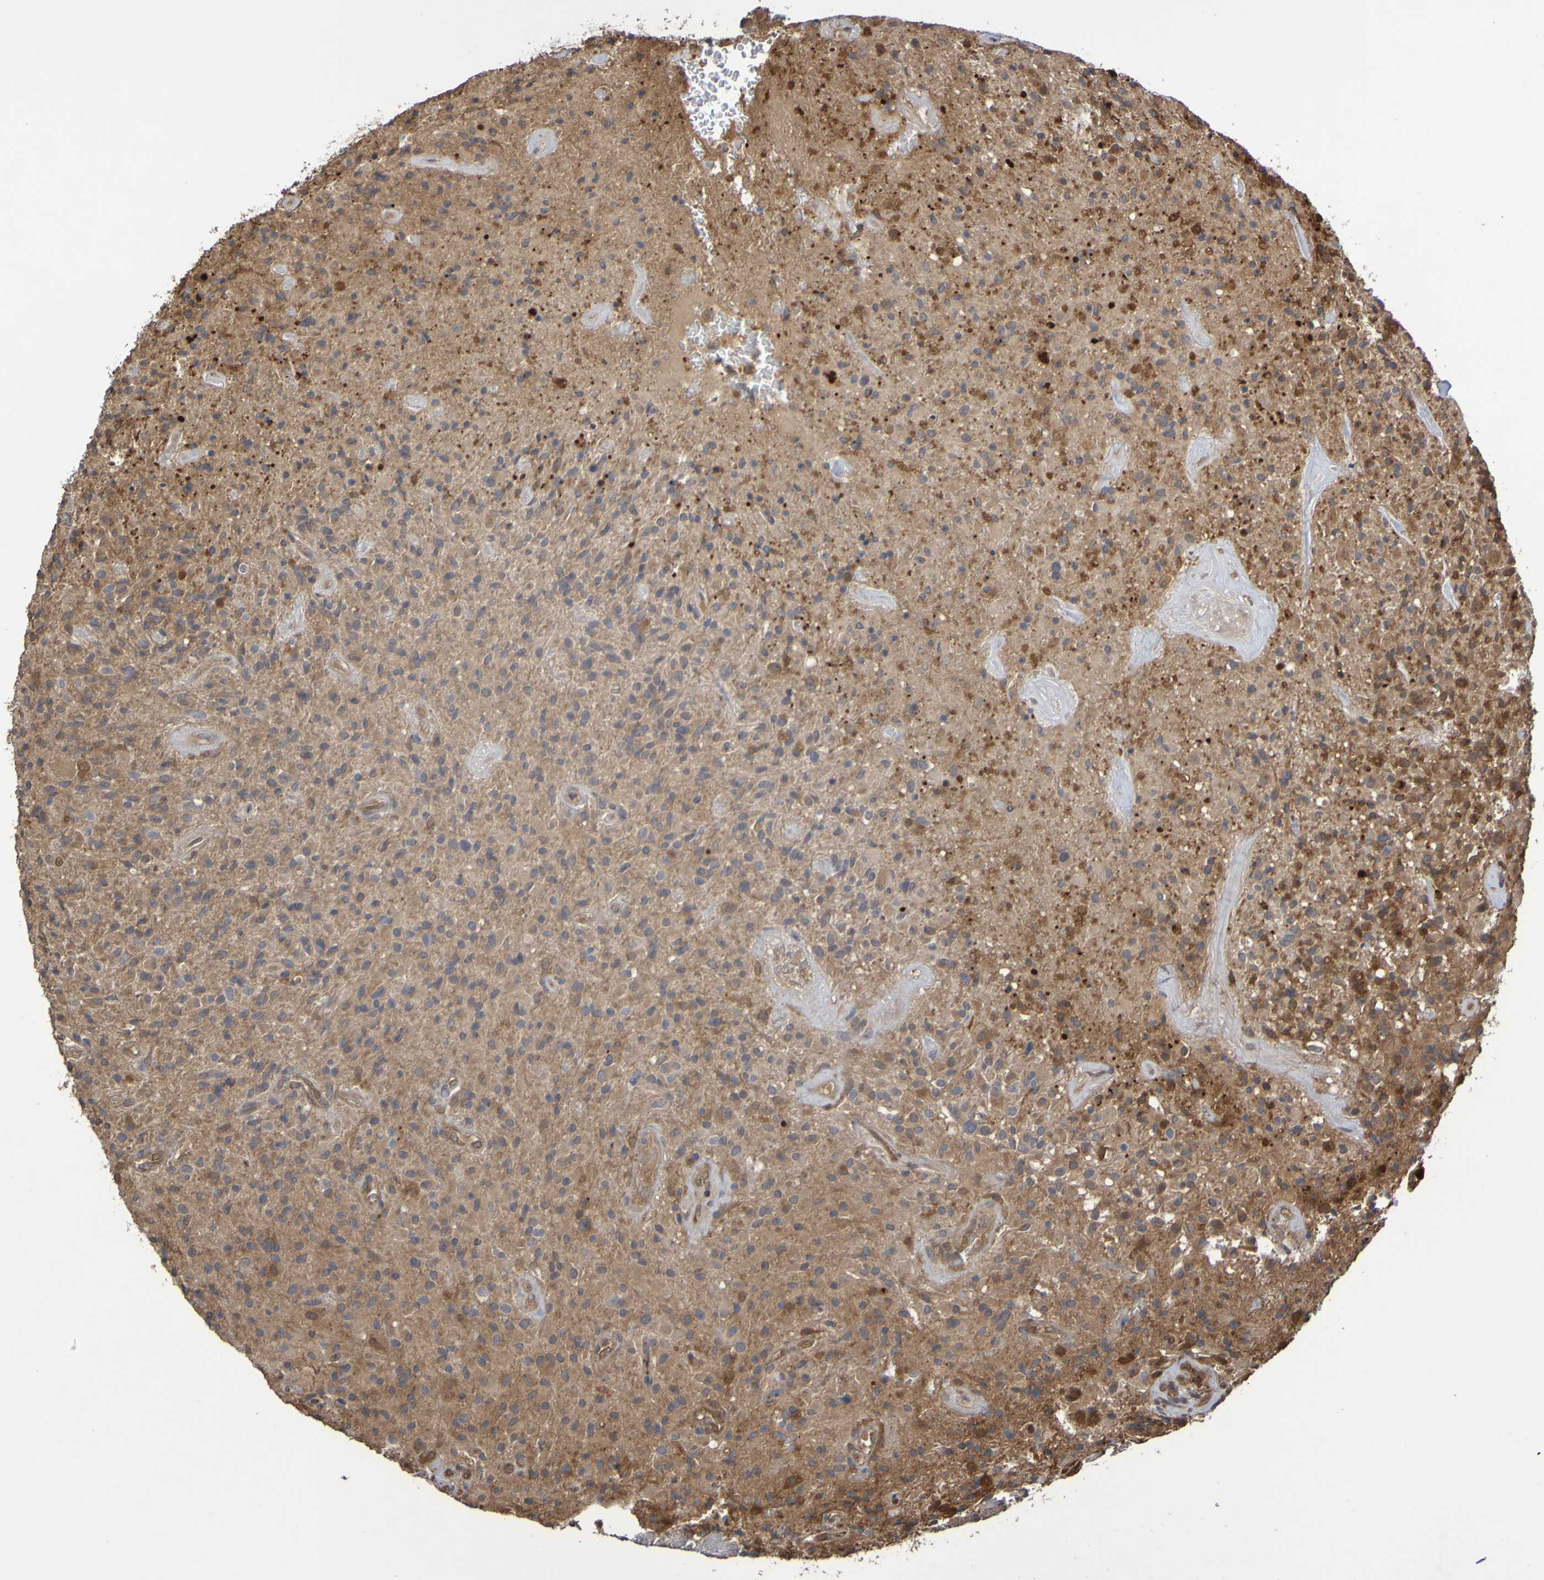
{"staining": {"intensity": "moderate", "quantity": ">75%", "location": "cytoplasmic/membranous"}, "tissue": "glioma", "cell_type": "Tumor cells", "image_type": "cancer", "snomed": [{"axis": "morphology", "description": "Glioma, malignant, High grade"}, {"axis": "topography", "description": "Brain"}], "caption": "Glioma stained with a protein marker demonstrates moderate staining in tumor cells.", "gene": "SERPINB6", "patient": {"sex": "male", "age": 71}}